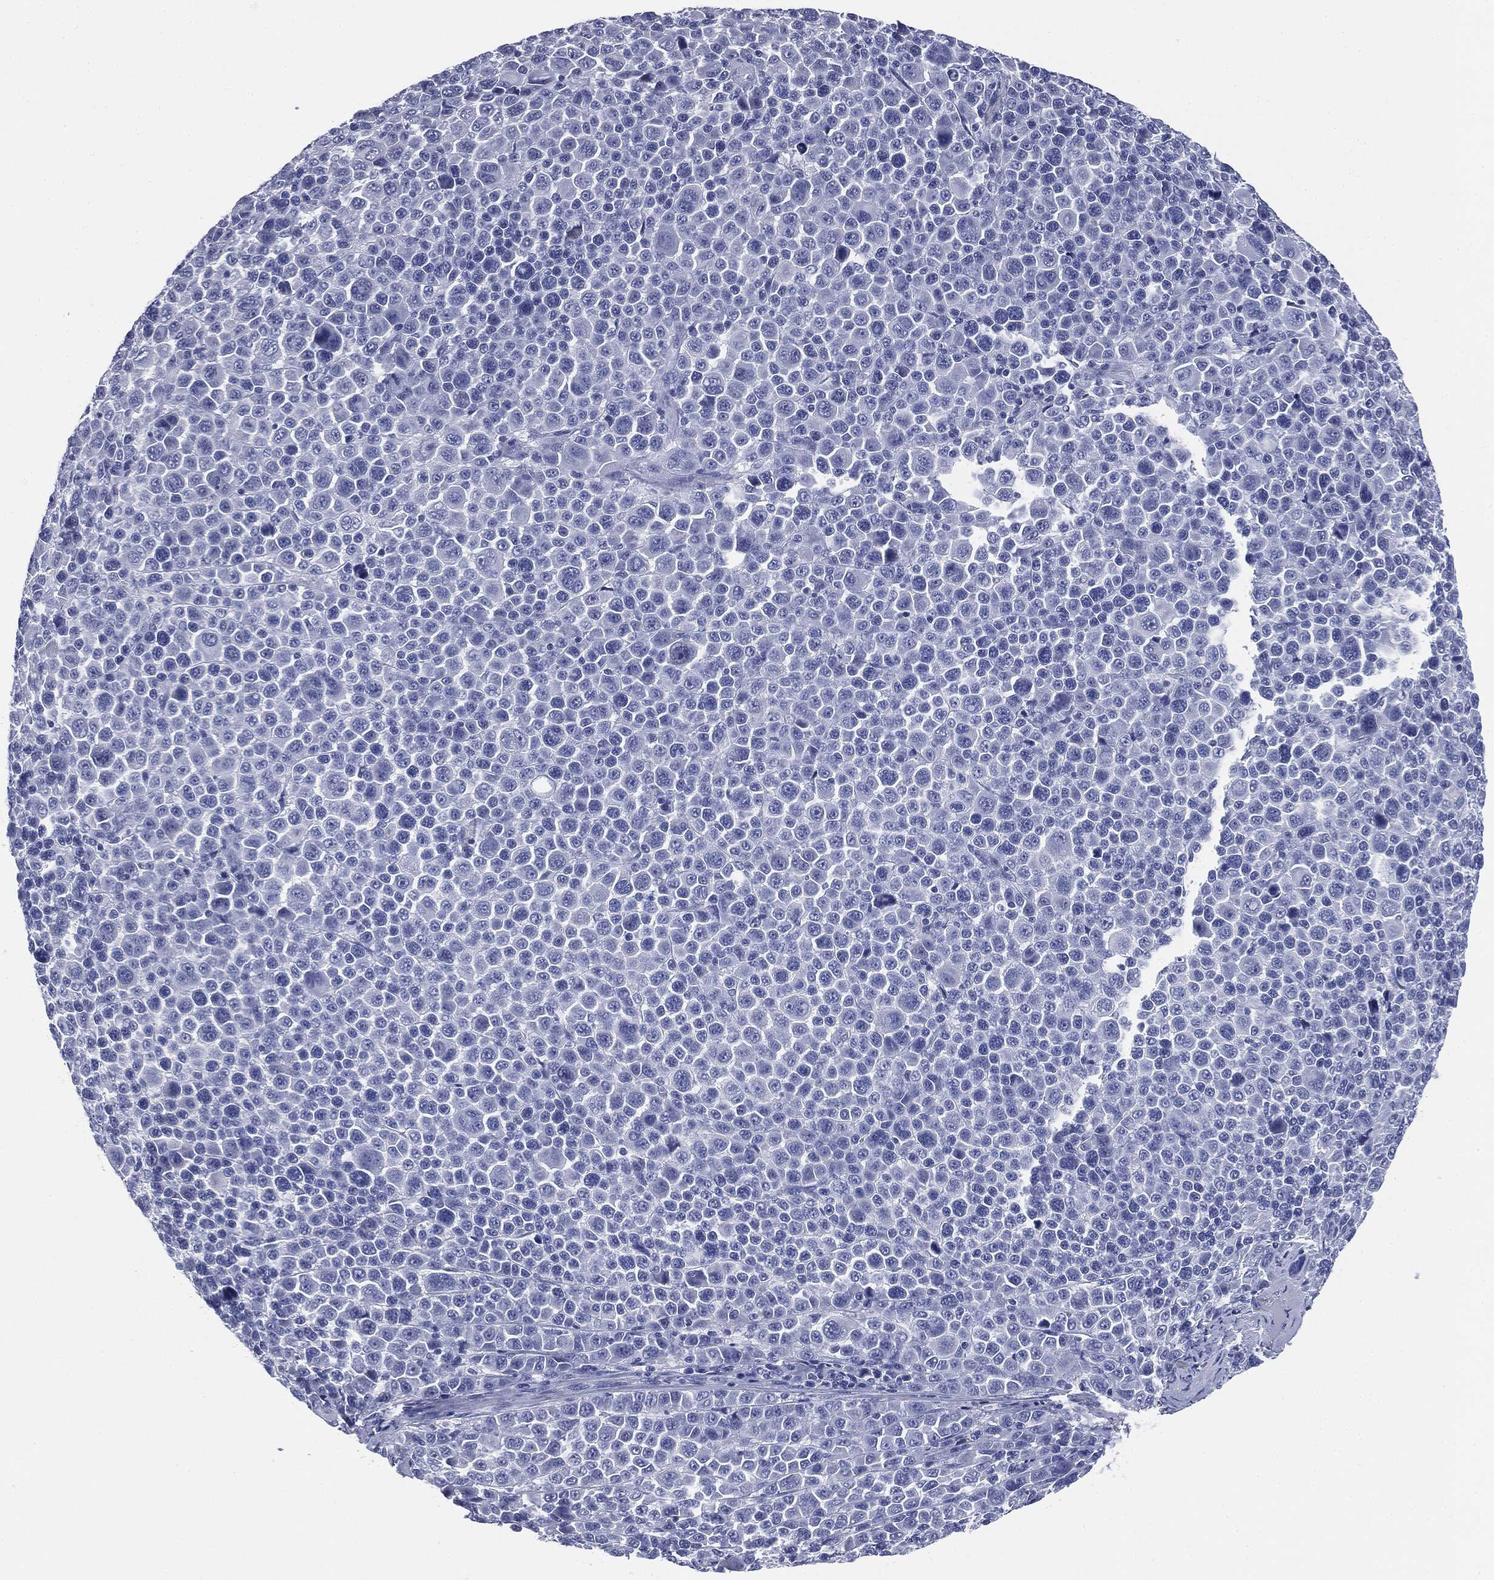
{"staining": {"intensity": "negative", "quantity": "none", "location": "none"}, "tissue": "melanoma", "cell_type": "Tumor cells", "image_type": "cancer", "snomed": [{"axis": "morphology", "description": "Malignant melanoma, NOS"}, {"axis": "topography", "description": "Skin"}], "caption": "Melanoma was stained to show a protein in brown. There is no significant staining in tumor cells.", "gene": "ATP2A1", "patient": {"sex": "female", "age": 57}}